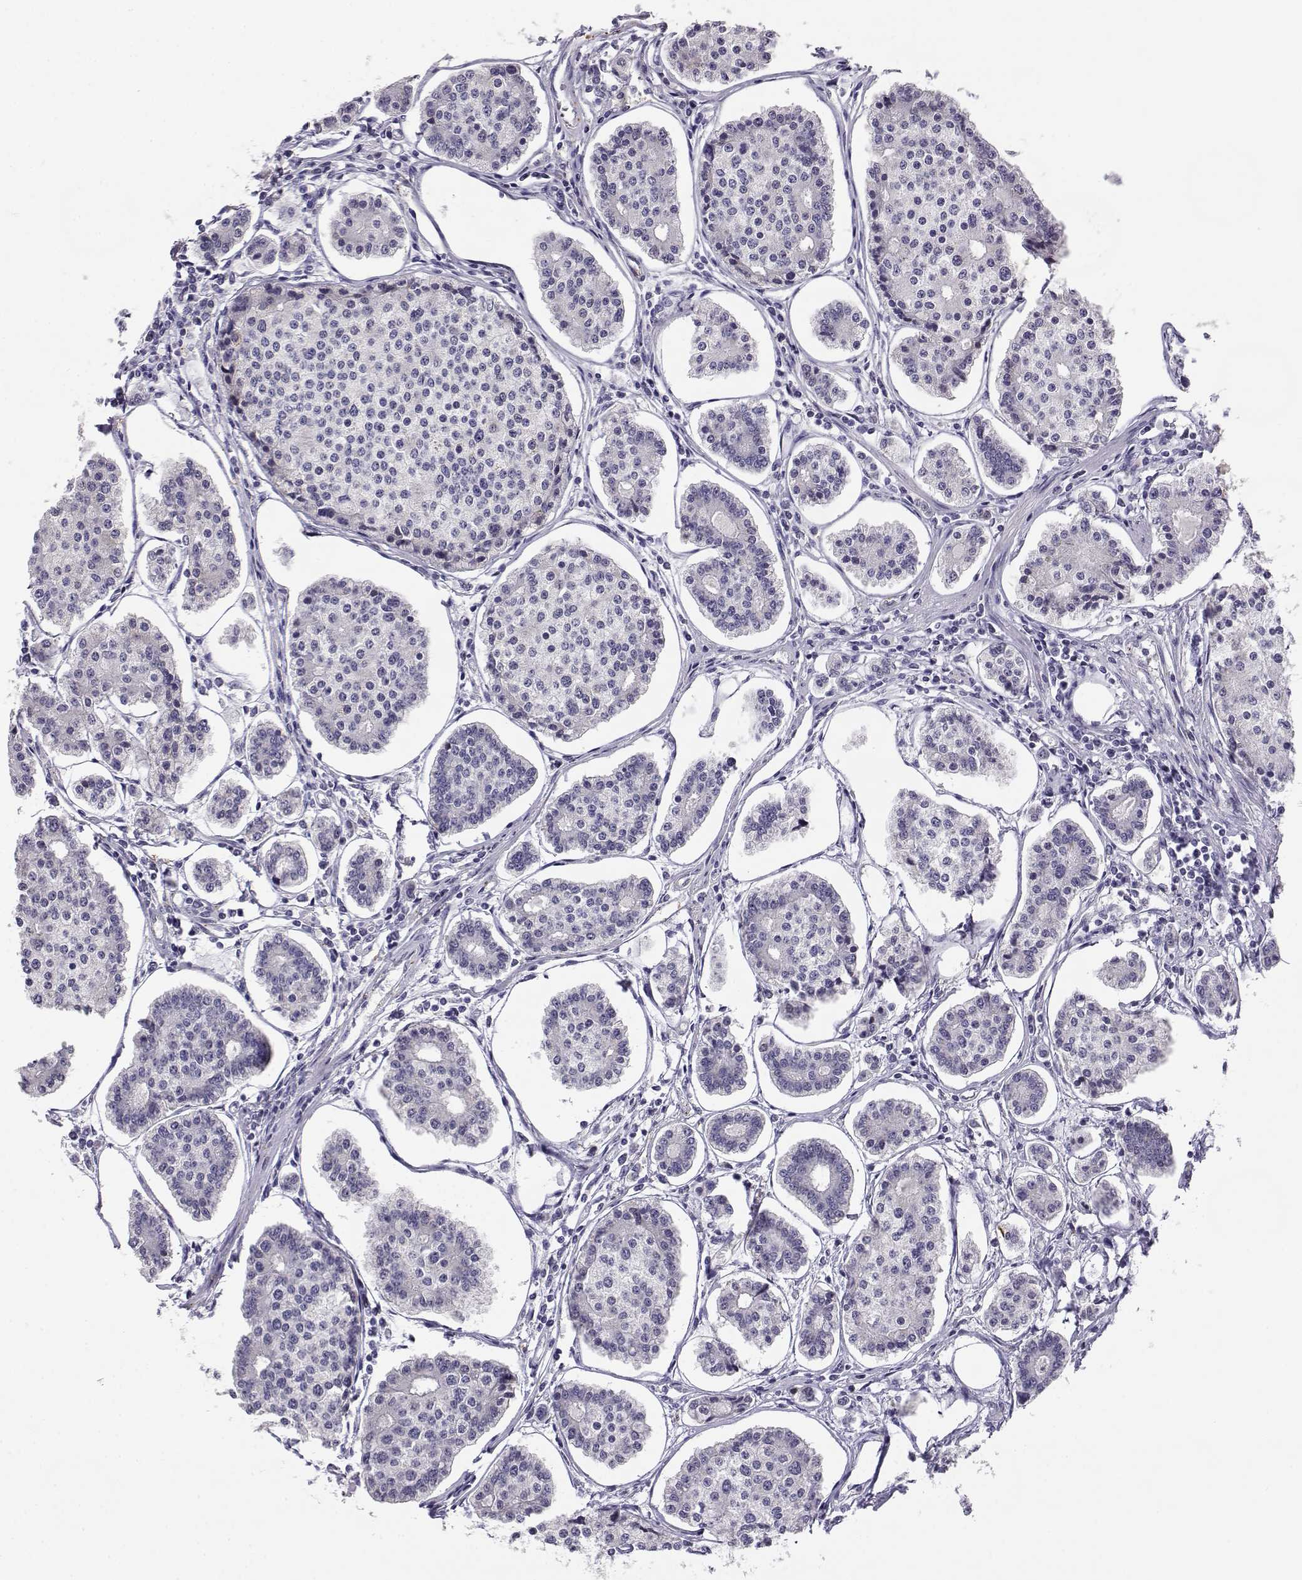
{"staining": {"intensity": "negative", "quantity": "none", "location": "none"}, "tissue": "carcinoid", "cell_type": "Tumor cells", "image_type": "cancer", "snomed": [{"axis": "morphology", "description": "Carcinoid, malignant, NOS"}, {"axis": "topography", "description": "Small intestine"}], "caption": "IHC of carcinoid (malignant) demonstrates no positivity in tumor cells.", "gene": "ENDOU", "patient": {"sex": "female", "age": 65}}